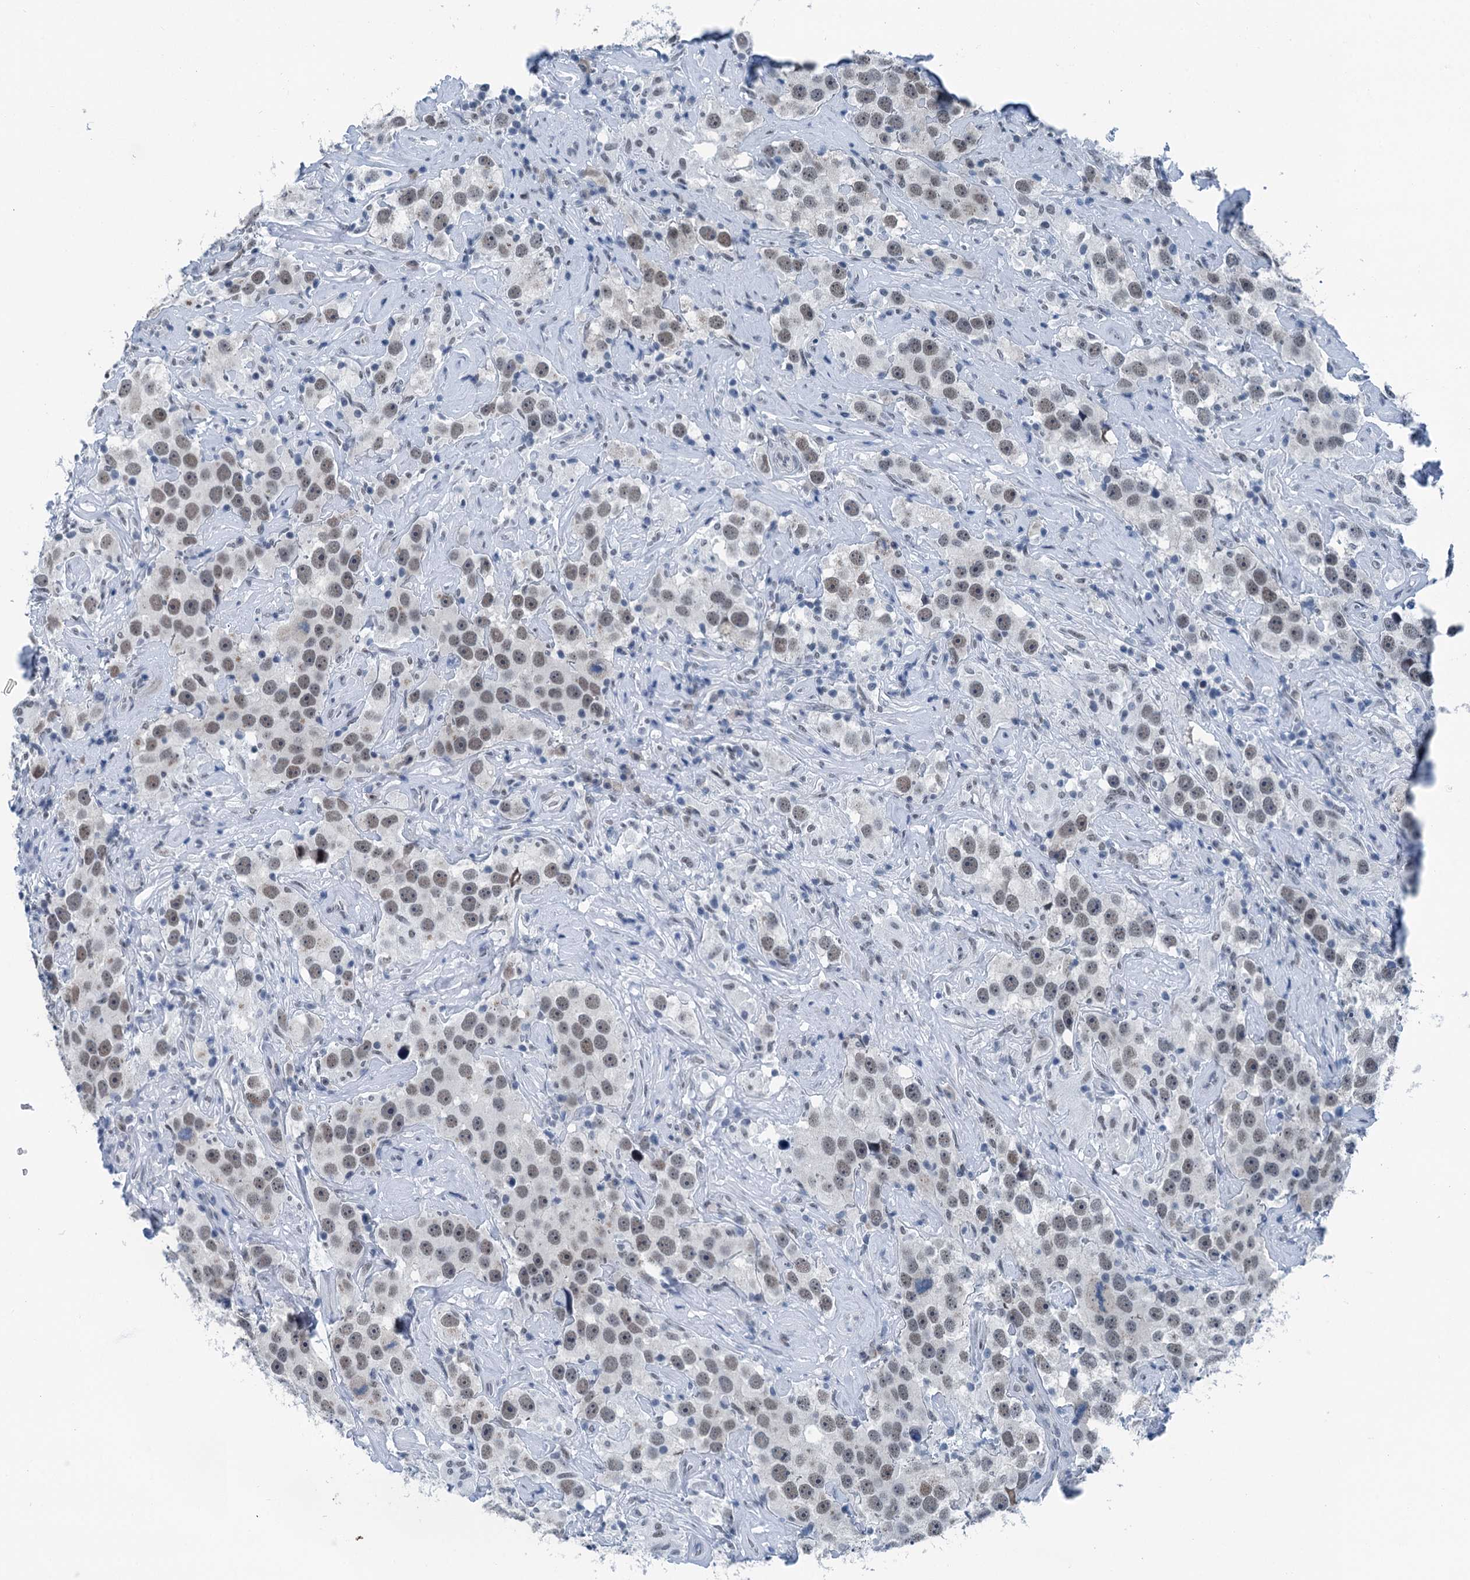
{"staining": {"intensity": "weak", "quantity": "25%-75%", "location": "nuclear"}, "tissue": "testis cancer", "cell_type": "Tumor cells", "image_type": "cancer", "snomed": [{"axis": "morphology", "description": "Seminoma, NOS"}, {"axis": "topography", "description": "Testis"}], "caption": "This is a photomicrograph of immunohistochemistry staining of testis cancer (seminoma), which shows weak expression in the nuclear of tumor cells.", "gene": "TRPT1", "patient": {"sex": "male", "age": 49}}